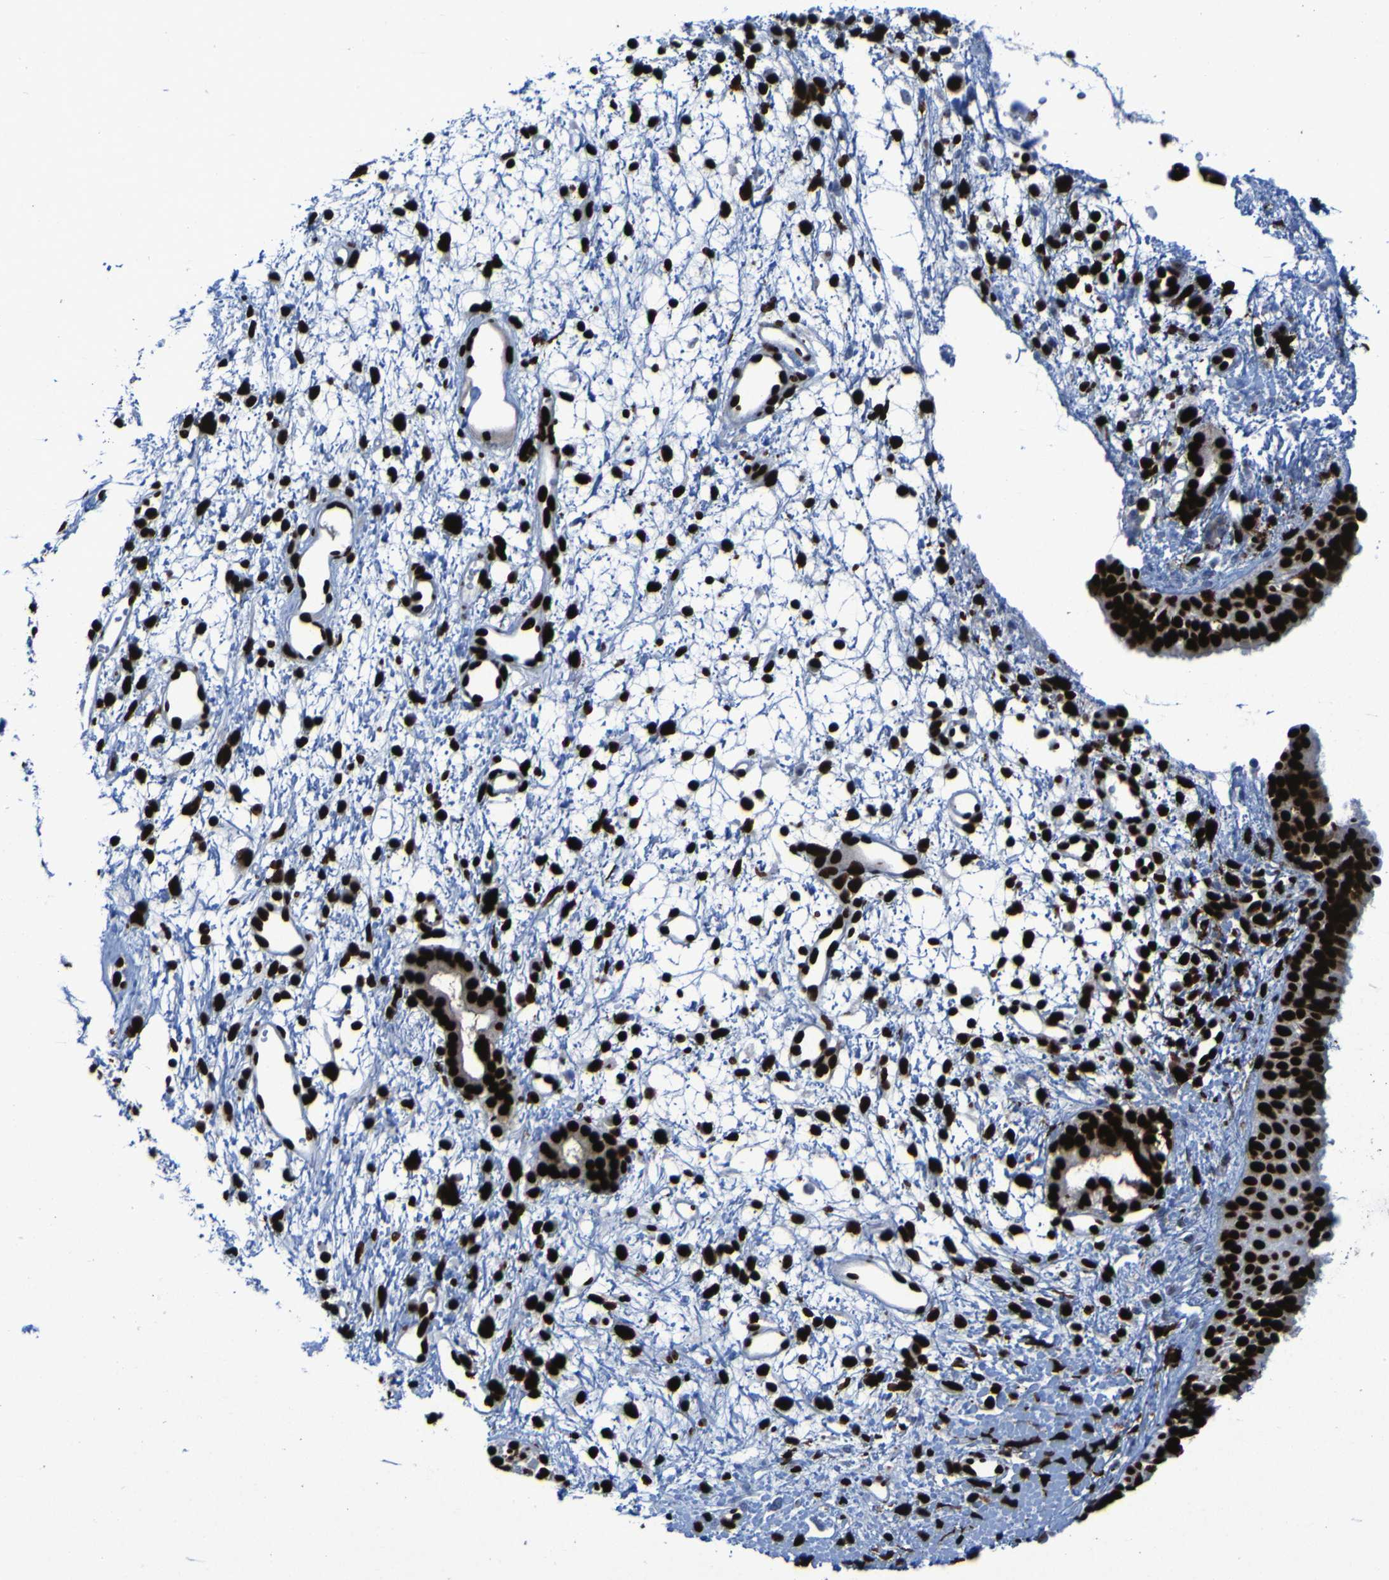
{"staining": {"intensity": "strong", "quantity": ">75%", "location": "nuclear"}, "tissue": "nasopharynx", "cell_type": "Respiratory epithelial cells", "image_type": "normal", "snomed": [{"axis": "morphology", "description": "Normal tissue, NOS"}, {"axis": "topography", "description": "Nasopharynx"}], "caption": "Human nasopharynx stained with a brown dye displays strong nuclear positive staining in approximately >75% of respiratory epithelial cells.", "gene": "NPM1", "patient": {"sex": "male", "age": 22}}